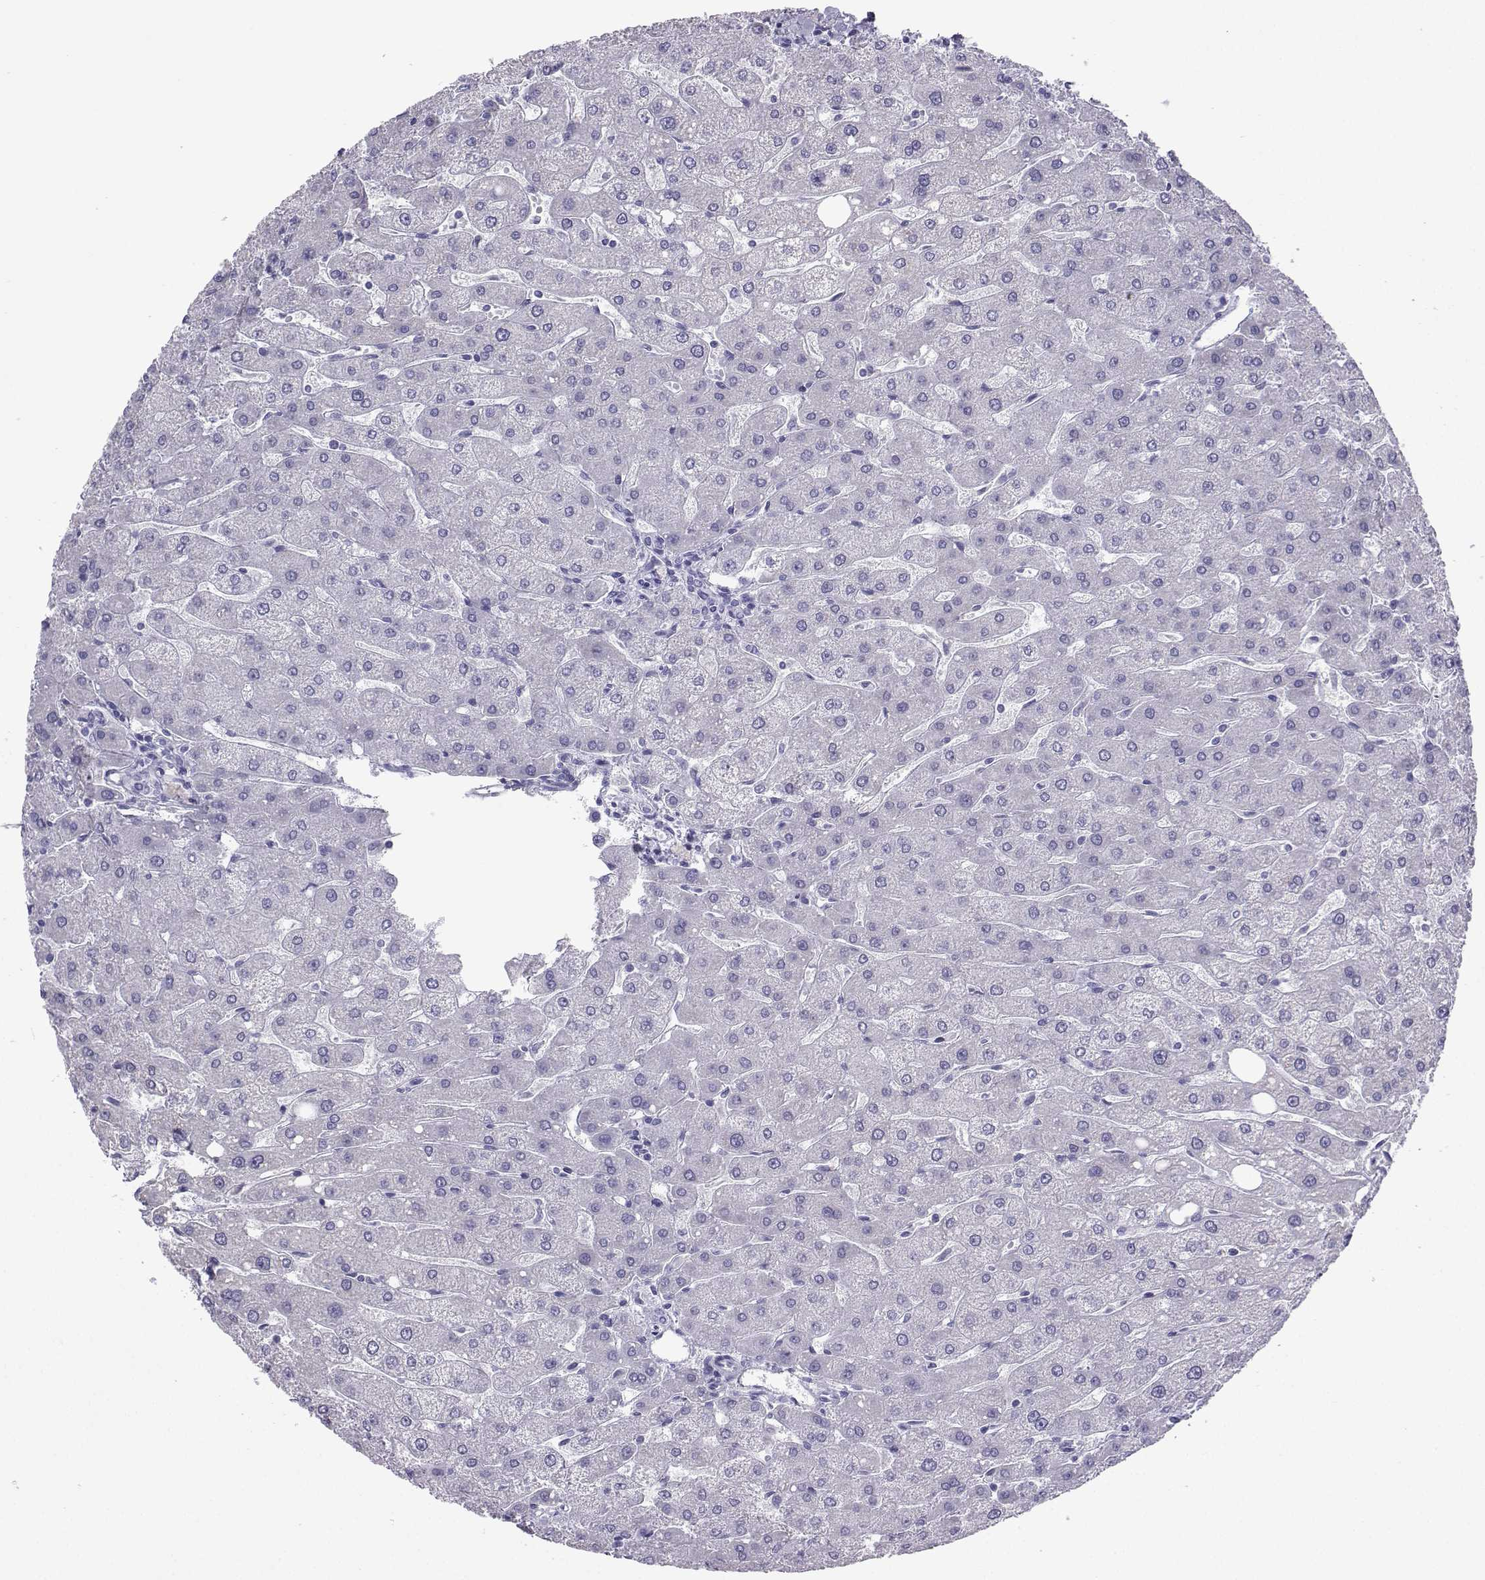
{"staining": {"intensity": "negative", "quantity": "none", "location": "none"}, "tissue": "liver", "cell_type": "Cholangiocytes", "image_type": "normal", "snomed": [{"axis": "morphology", "description": "Normal tissue, NOS"}, {"axis": "topography", "description": "Liver"}], "caption": "Image shows no significant protein expression in cholangiocytes of unremarkable liver.", "gene": "LORICRIN", "patient": {"sex": "male", "age": 67}}